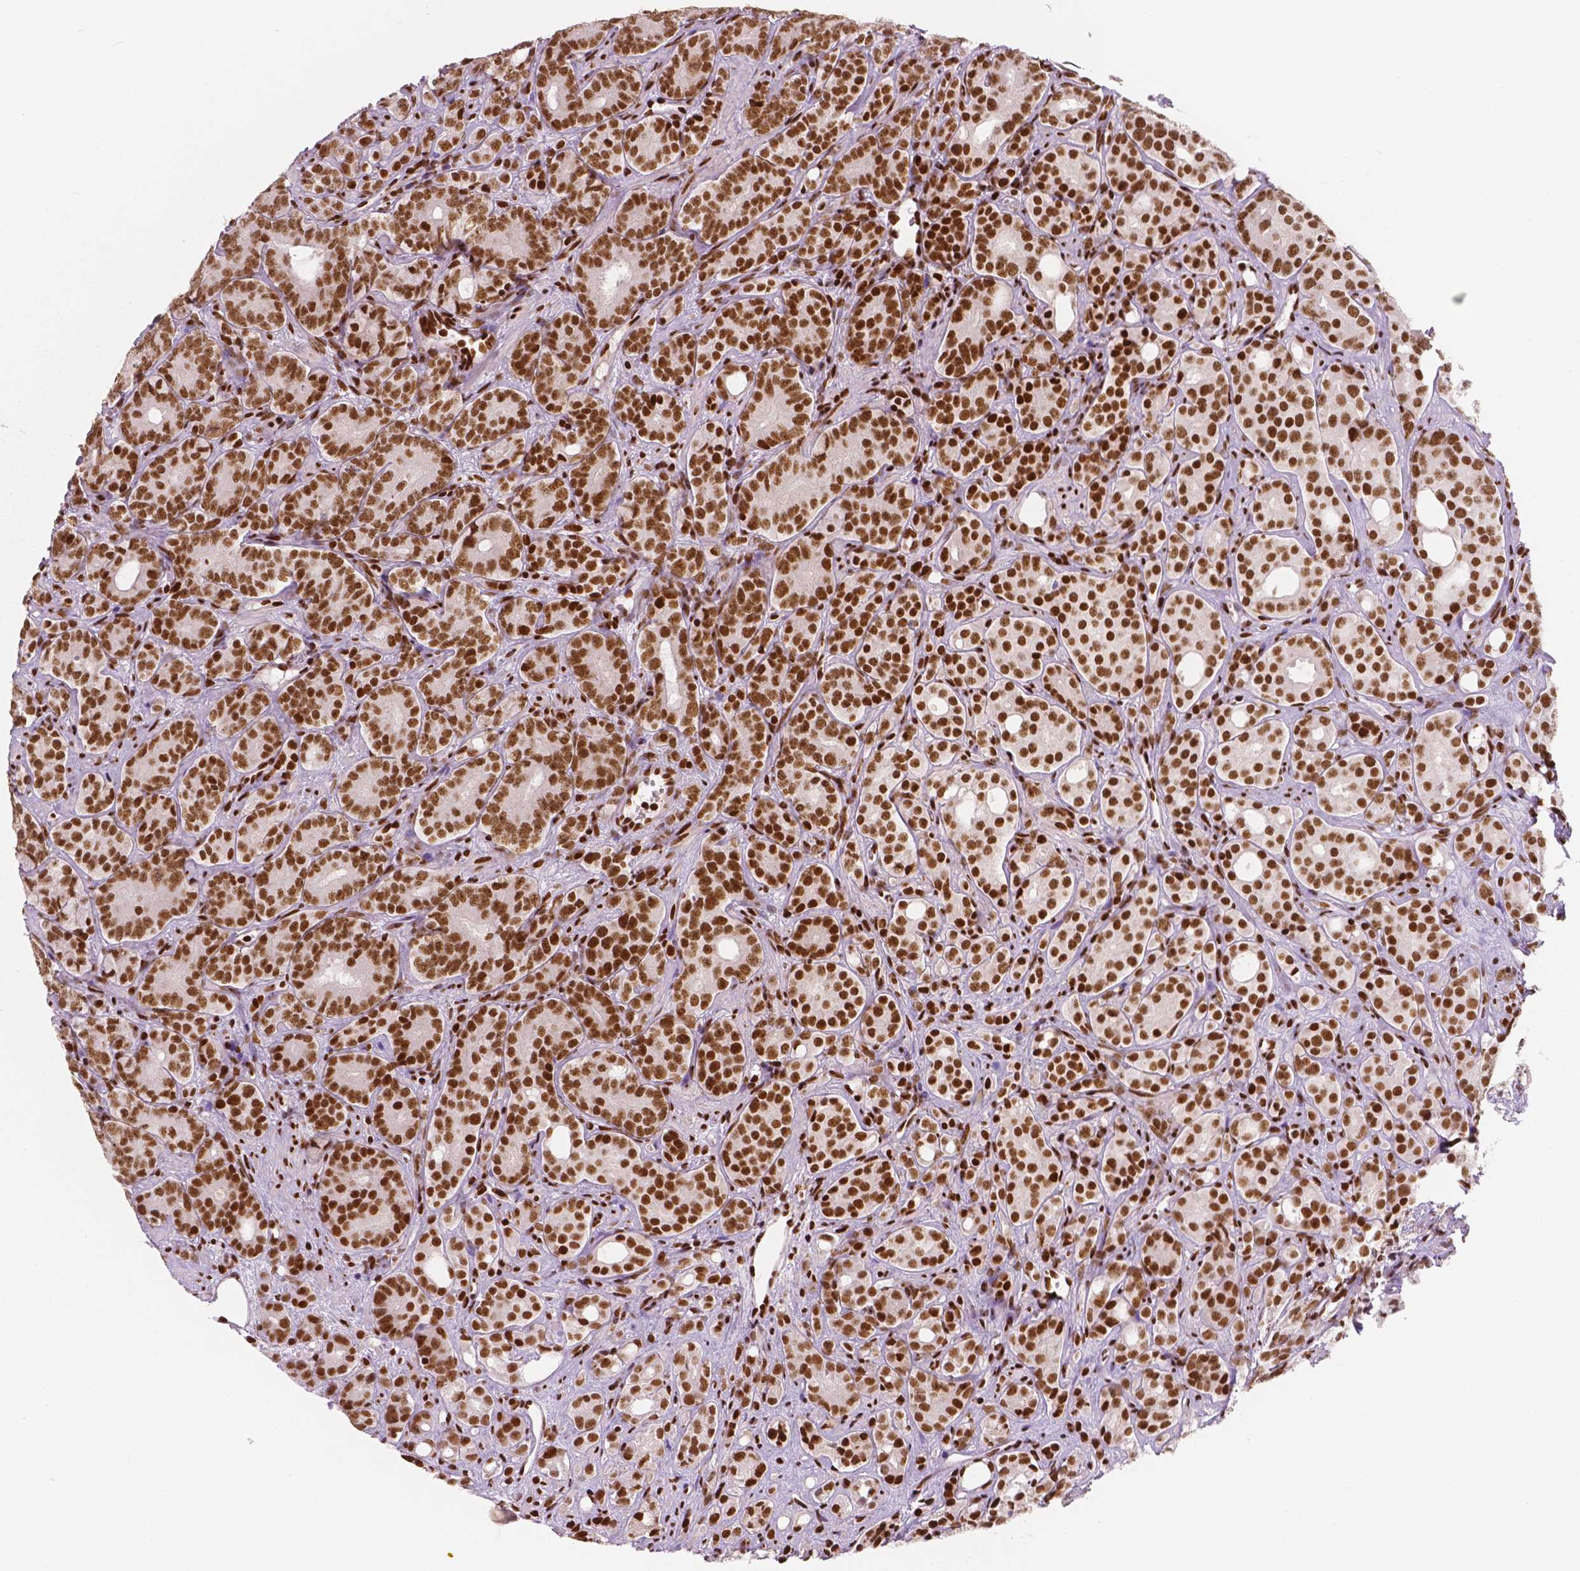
{"staining": {"intensity": "strong", "quantity": ">75%", "location": "nuclear"}, "tissue": "prostate cancer", "cell_type": "Tumor cells", "image_type": "cancer", "snomed": [{"axis": "morphology", "description": "Adenocarcinoma, High grade"}, {"axis": "topography", "description": "Prostate"}], "caption": "Prostate cancer tissue reveals strong nuclear positivity in approximately >75% of tumor cells Immunohistochemistry stains the protein of interest in brown and the nuclei are stained blue.", "gene": "BRD4", "patient": {"sex": "male", "age": 84}}